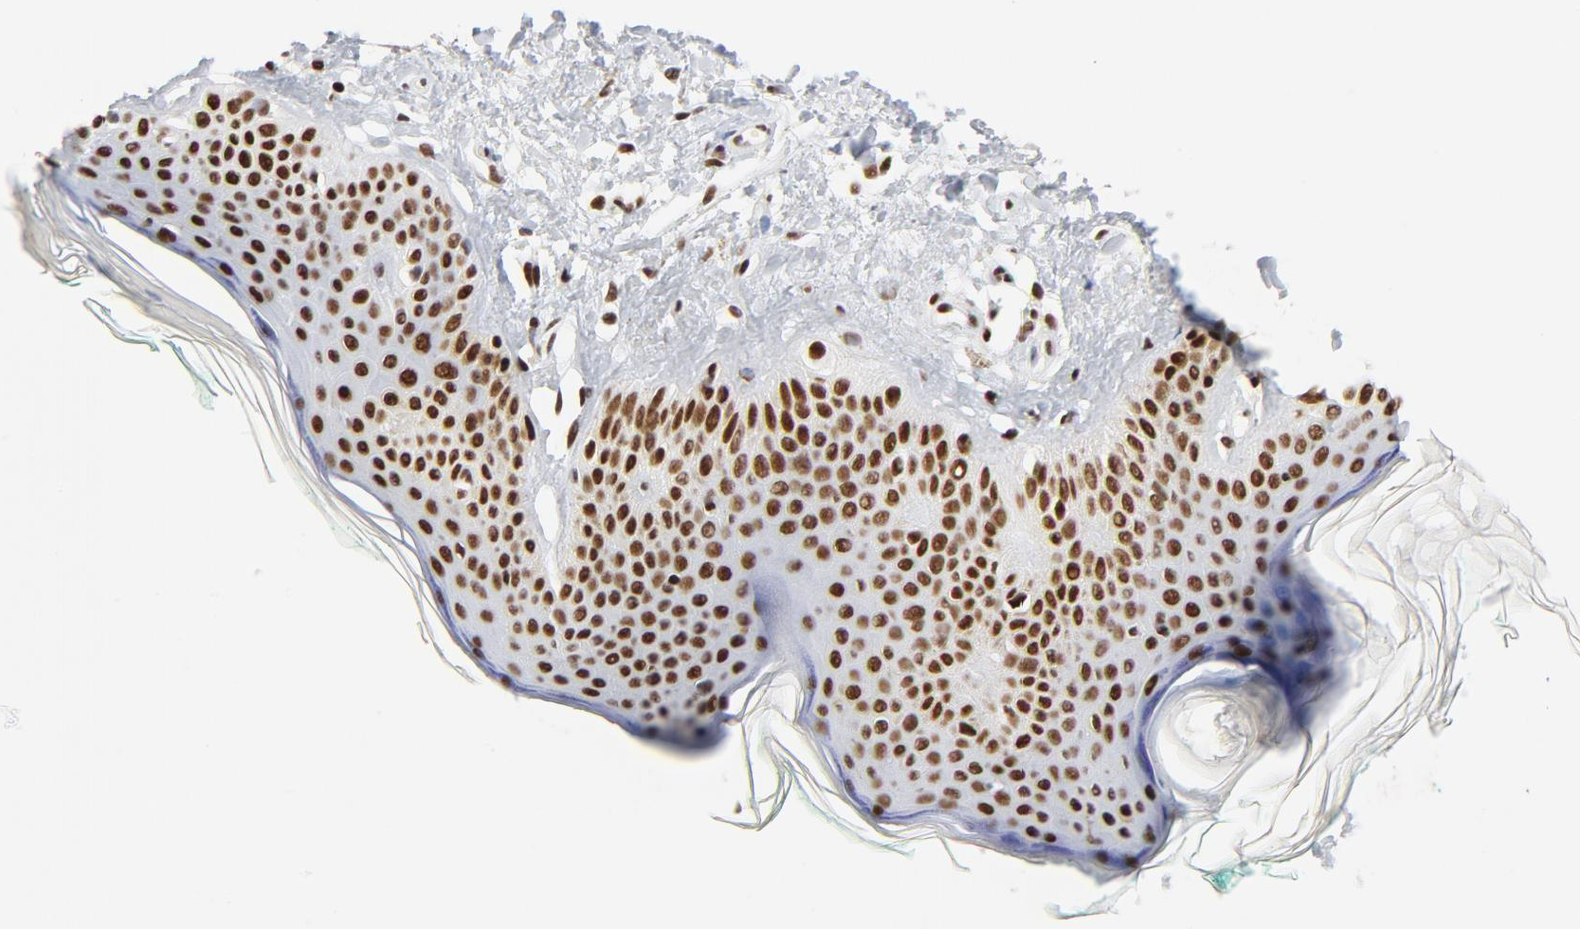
{"staining": {"intensity": "strong", "quantity": ">75%", "location": "nuclear"}, "tissue": "skin", "cell_type": "Fibroblasts", "image_type": "normal", "snomed": [{"axis": "morphology", "description": "Normal tissue, NOS"}, {"axis": "topography", "description": "Skin"}], "caption": "An immunohistochemistry photomicrograph of benign tissue is shown. Protein staining in brown labels strong nuclear positivity in skin within fibroblasts.", "gene": "GTF2H1", "patient": {"sex": "male", "age": 71}}